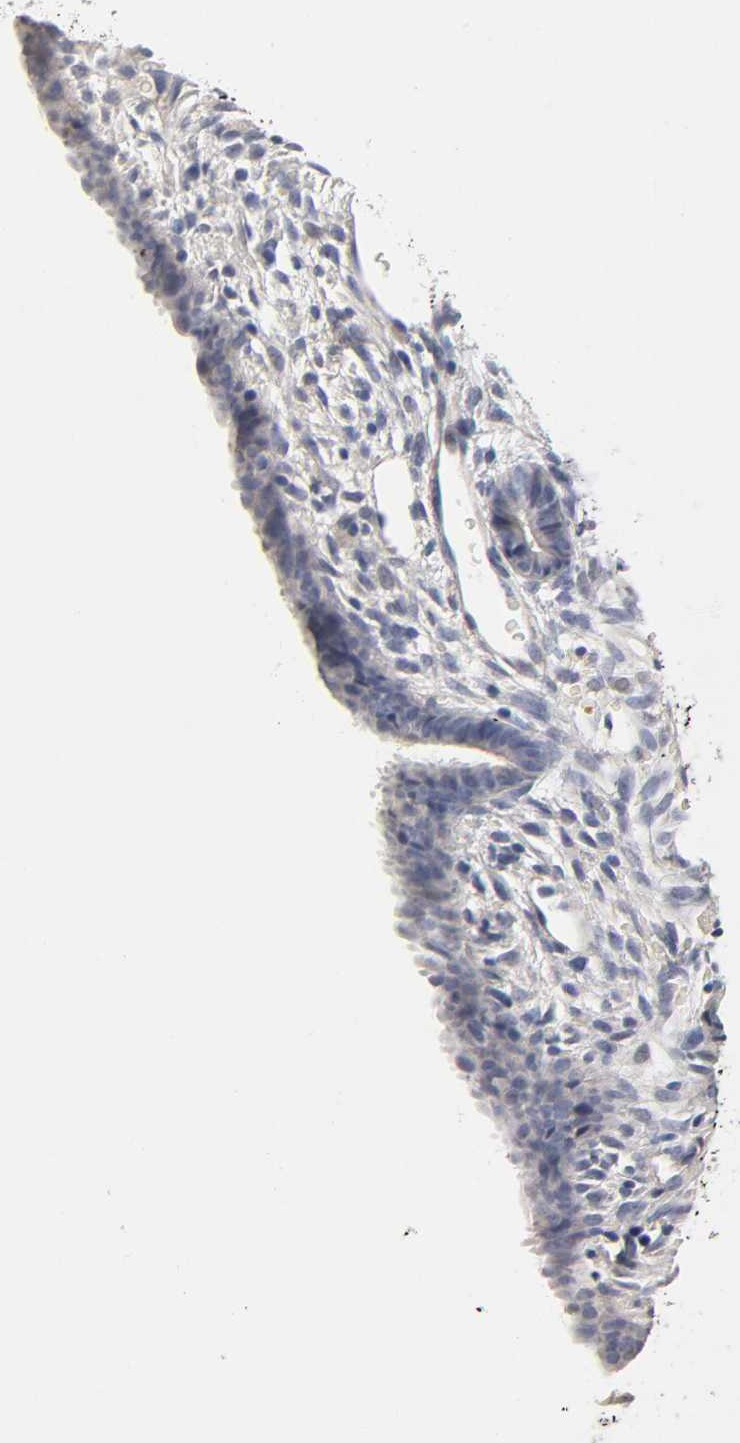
{"staining": {"intensity": "negative", "quantity": "none", "location": "none"}, "tissue": "endometrium", "cell_type": "Cells in endometrial stroma", "image_type": "normal", "snomed": [{"axis": "morphology", "description": "Normal tissue, NOS"}, {"axis": "topography", "description": "Endometrium"}], "caption": "A micrograph of human endometrium is negative for staining in cells in endometrial stroma. (DAB immunohistochemistry (IHC) visualized using brightfield microscopy, high magnification).", "gene": "OVOL1", "patient": {"sex": "female", "age": 57}}